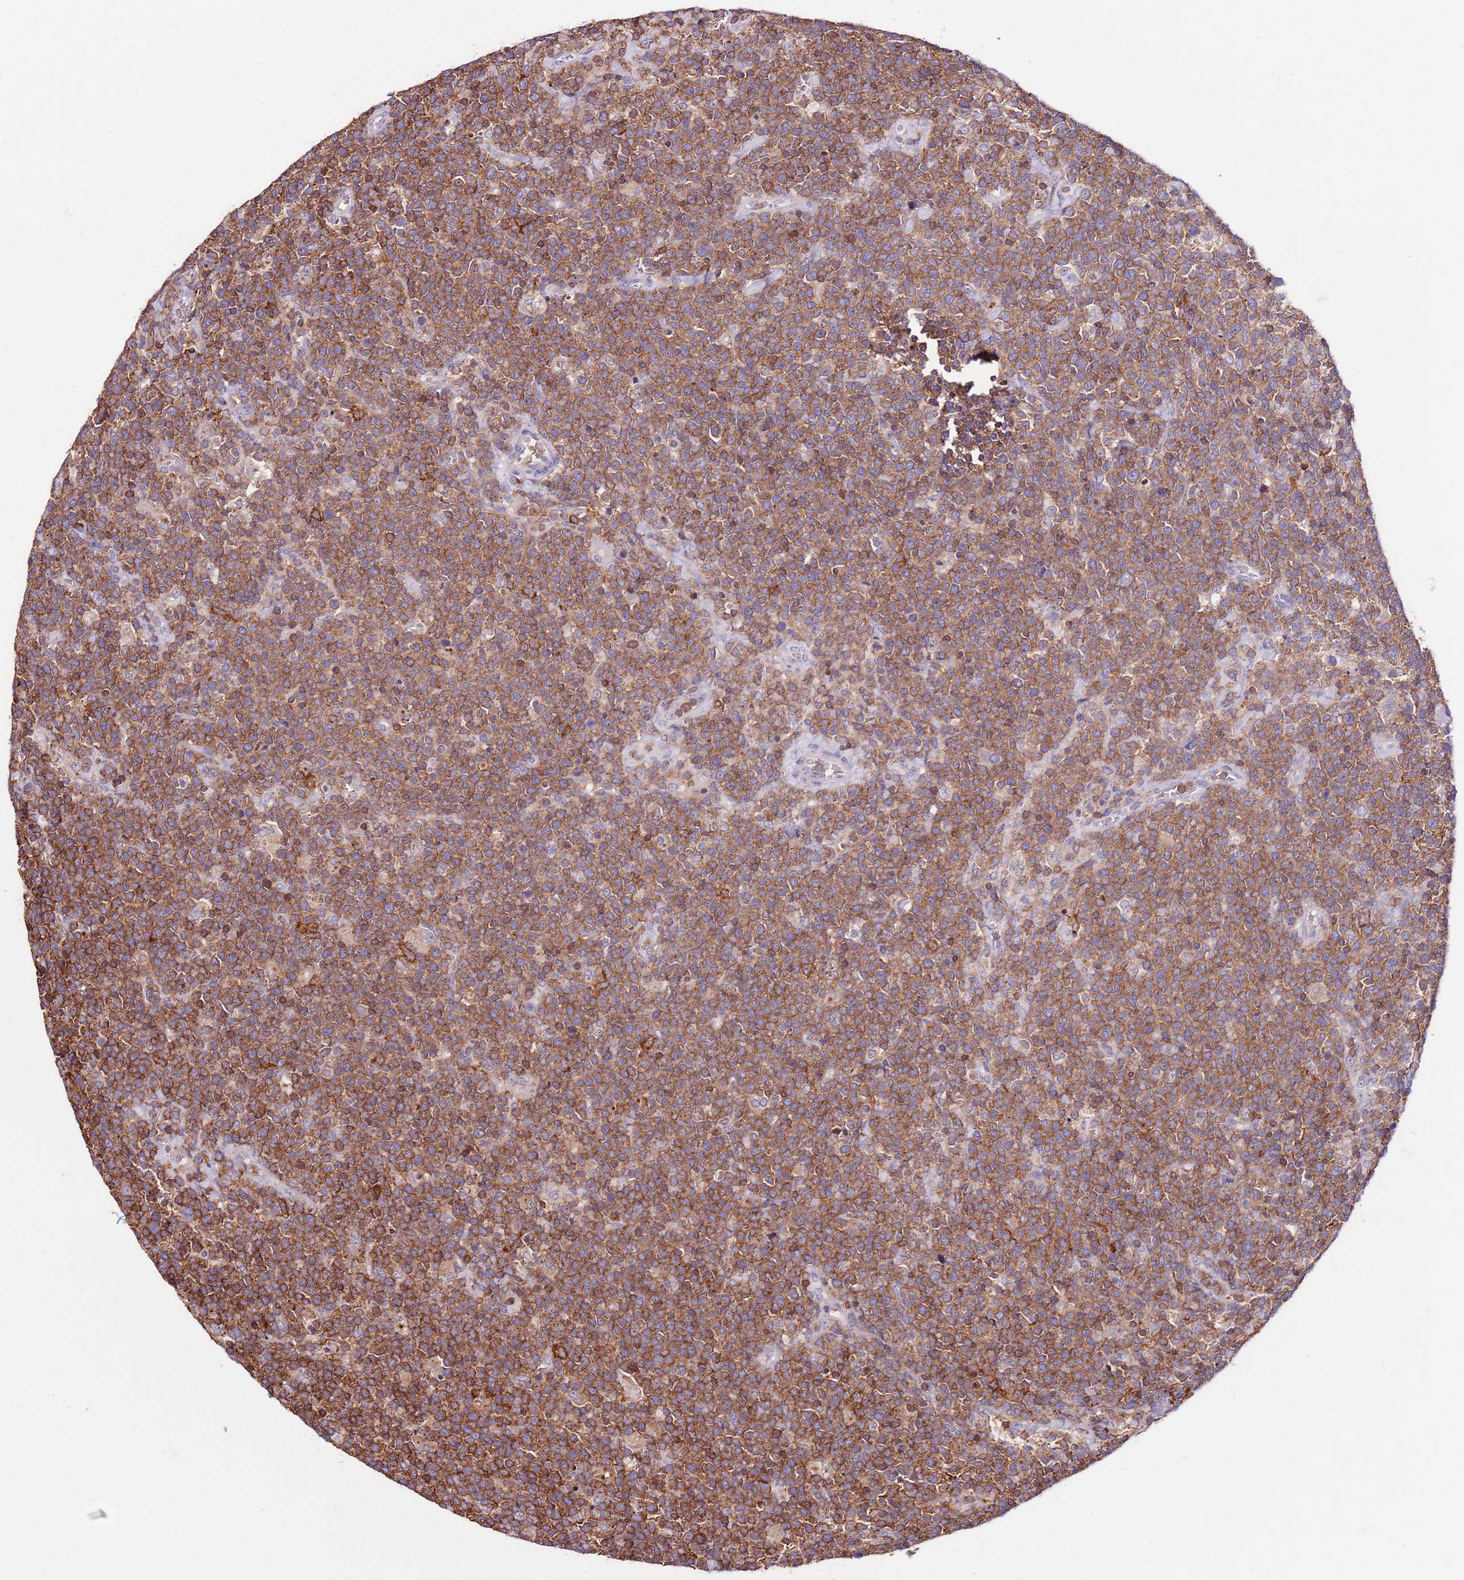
{"staining": {"intensity": "moderate", "quantity": ">75%", "location": "cytoplasmic/membranous"}, "tissue": "lymphoma", "cell_type": "Tumor cells", "image_type": "cancer", "snomed": [{"axis": "morphology", "description": "Malignant lymphoma, non-Hodgkin's type, High grade"}, {"axis": "topography", "description": "Lymph node"}], "caption": "Tumor cells demonstrate medium levels of moderate cytoplasmic/membranous positivity in about >75% of cells in lymphoma. Ihc stains the protein of interest in brown and the nuclei are stained blue.", "gene": "ZSWIM1", "patient": {"sex": "male", "age": 61}}